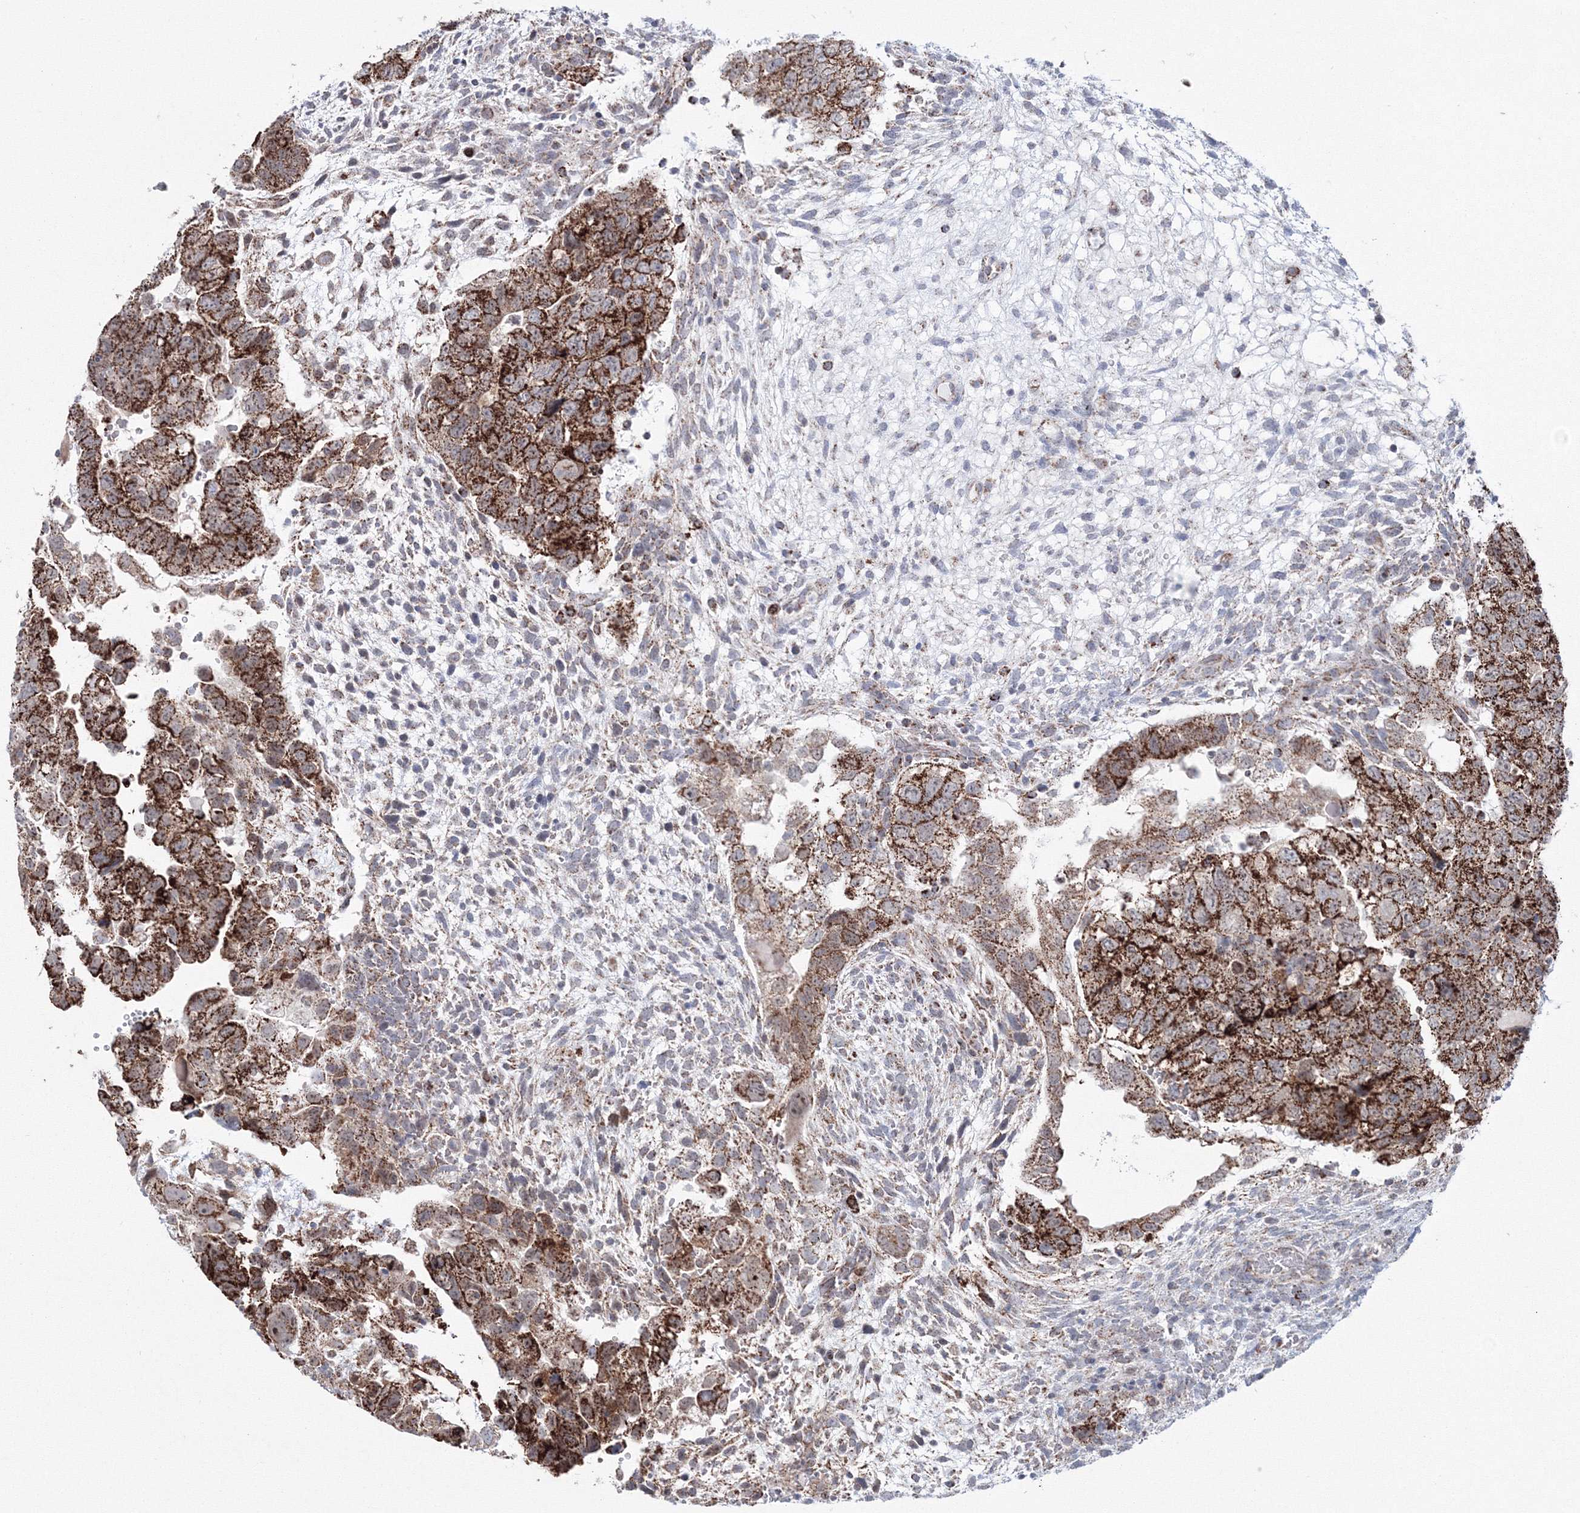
{"staining": {"intensity": "strong", "quantity": ">75%", "location": "cytoplasmic/membranous"}, "tissue": "testis cancer", "cell_type": "Tumor cells", "image_type": "cancer", "snomed": [{"axis": "morphology", "description": "Carcinoma, Embryonal, NOS"}, {"axis": "topography", "description": "Testis"}], "caption": "Tumor cells demonstrate high levels of strong cytoplasmic/membranous staining in about >75% of cells in embryonal carcinoma (testis).", "gene": "GRSF1", "patient": {"sex": "male", "age": 37}}